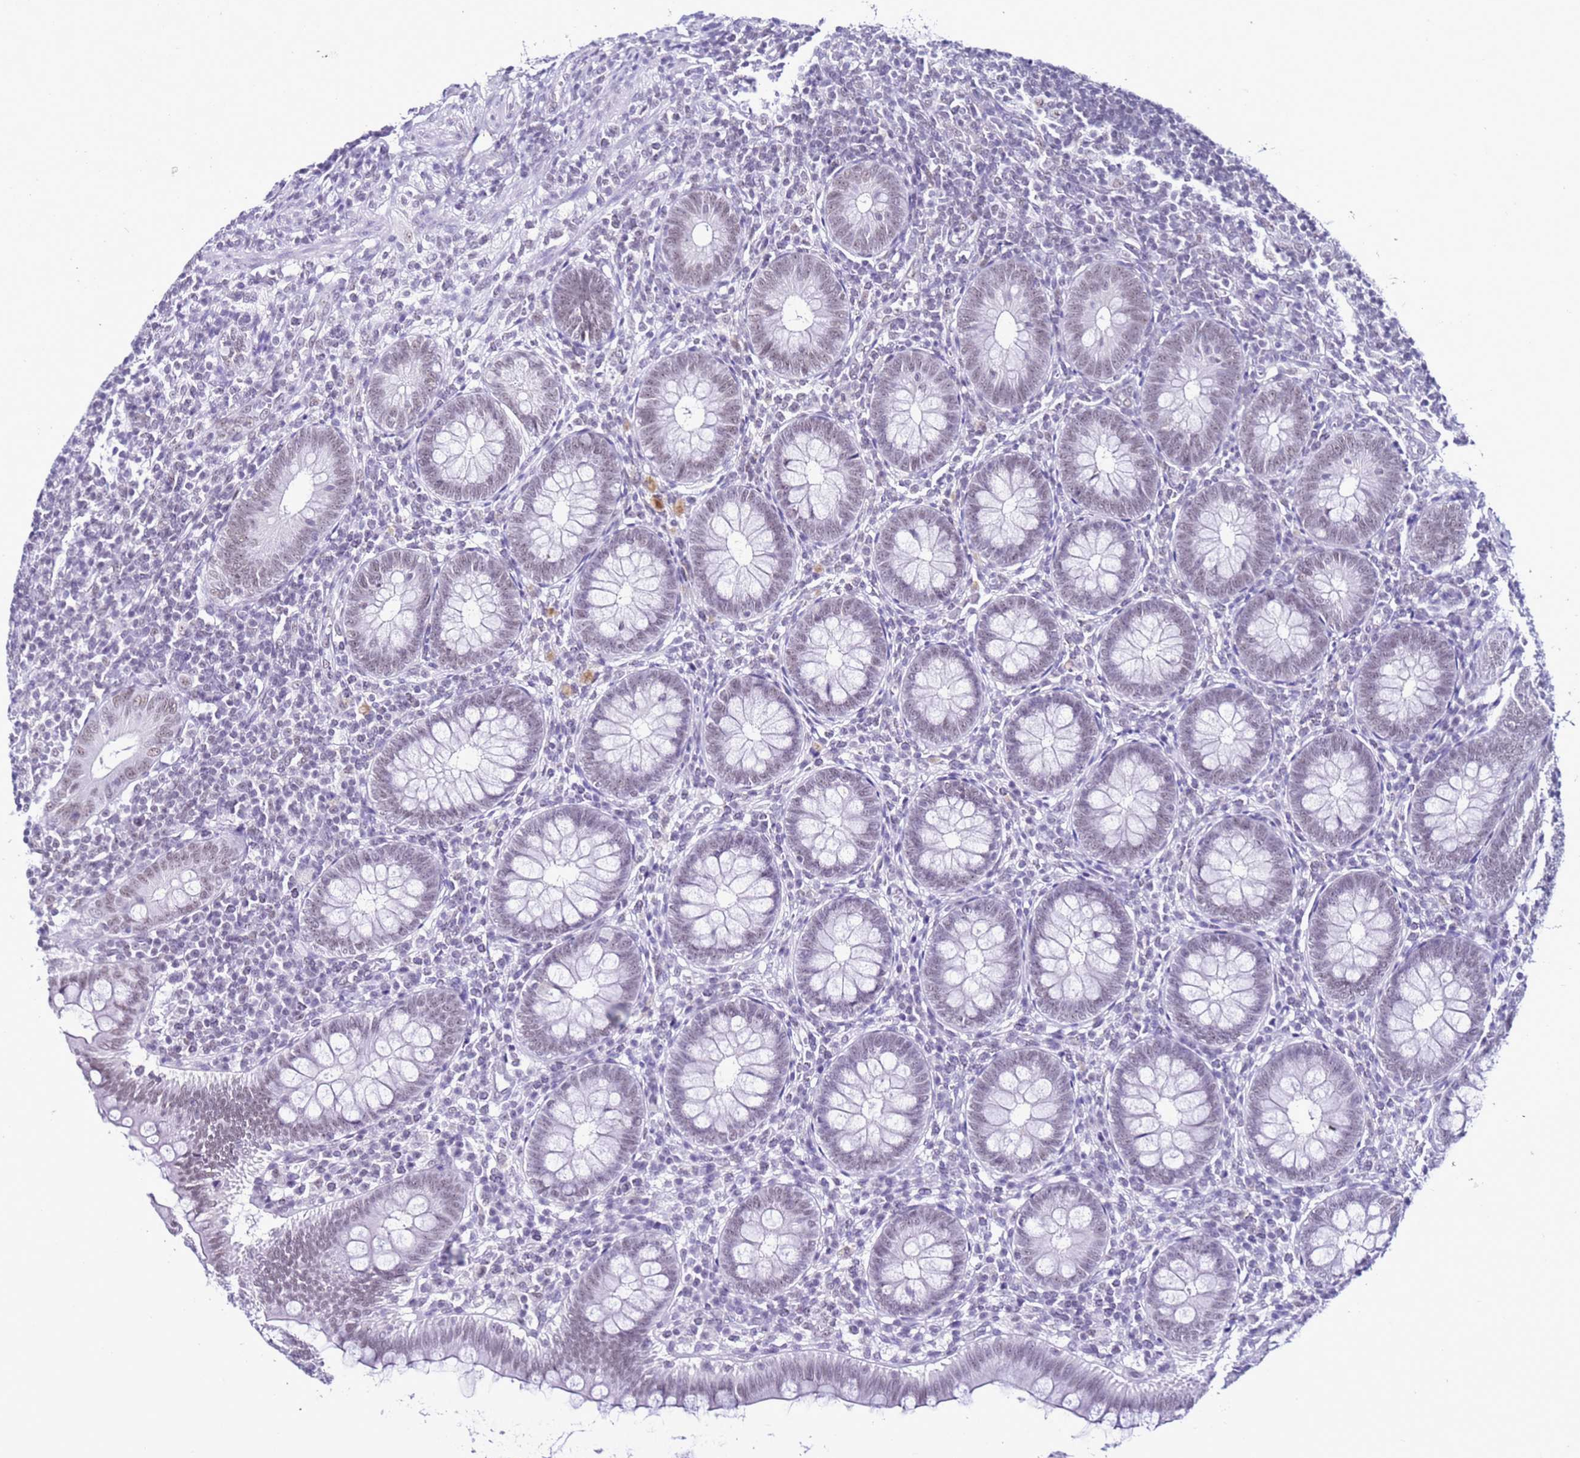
{"staining": {"intensity": "negative", "quantity": "none", "location": "none"}, "tissue": "appendix", "cell_type": "Glandular cells", "image_type": "normal", "snomed": [{"axis": "morphology", "description": "Normal tissue, NOS"}, {"axis": "topography", "description": "Appendix"}], "caption": "Micrograph shows no significant protein positivity in glandular cells of unremarkable appendix. (DAB immunohistochemistry (IHC) visualized using brightfield microscopy, high magnification).", "gene": "DHX15", "patient": {"sex": "male", "age": 14}}